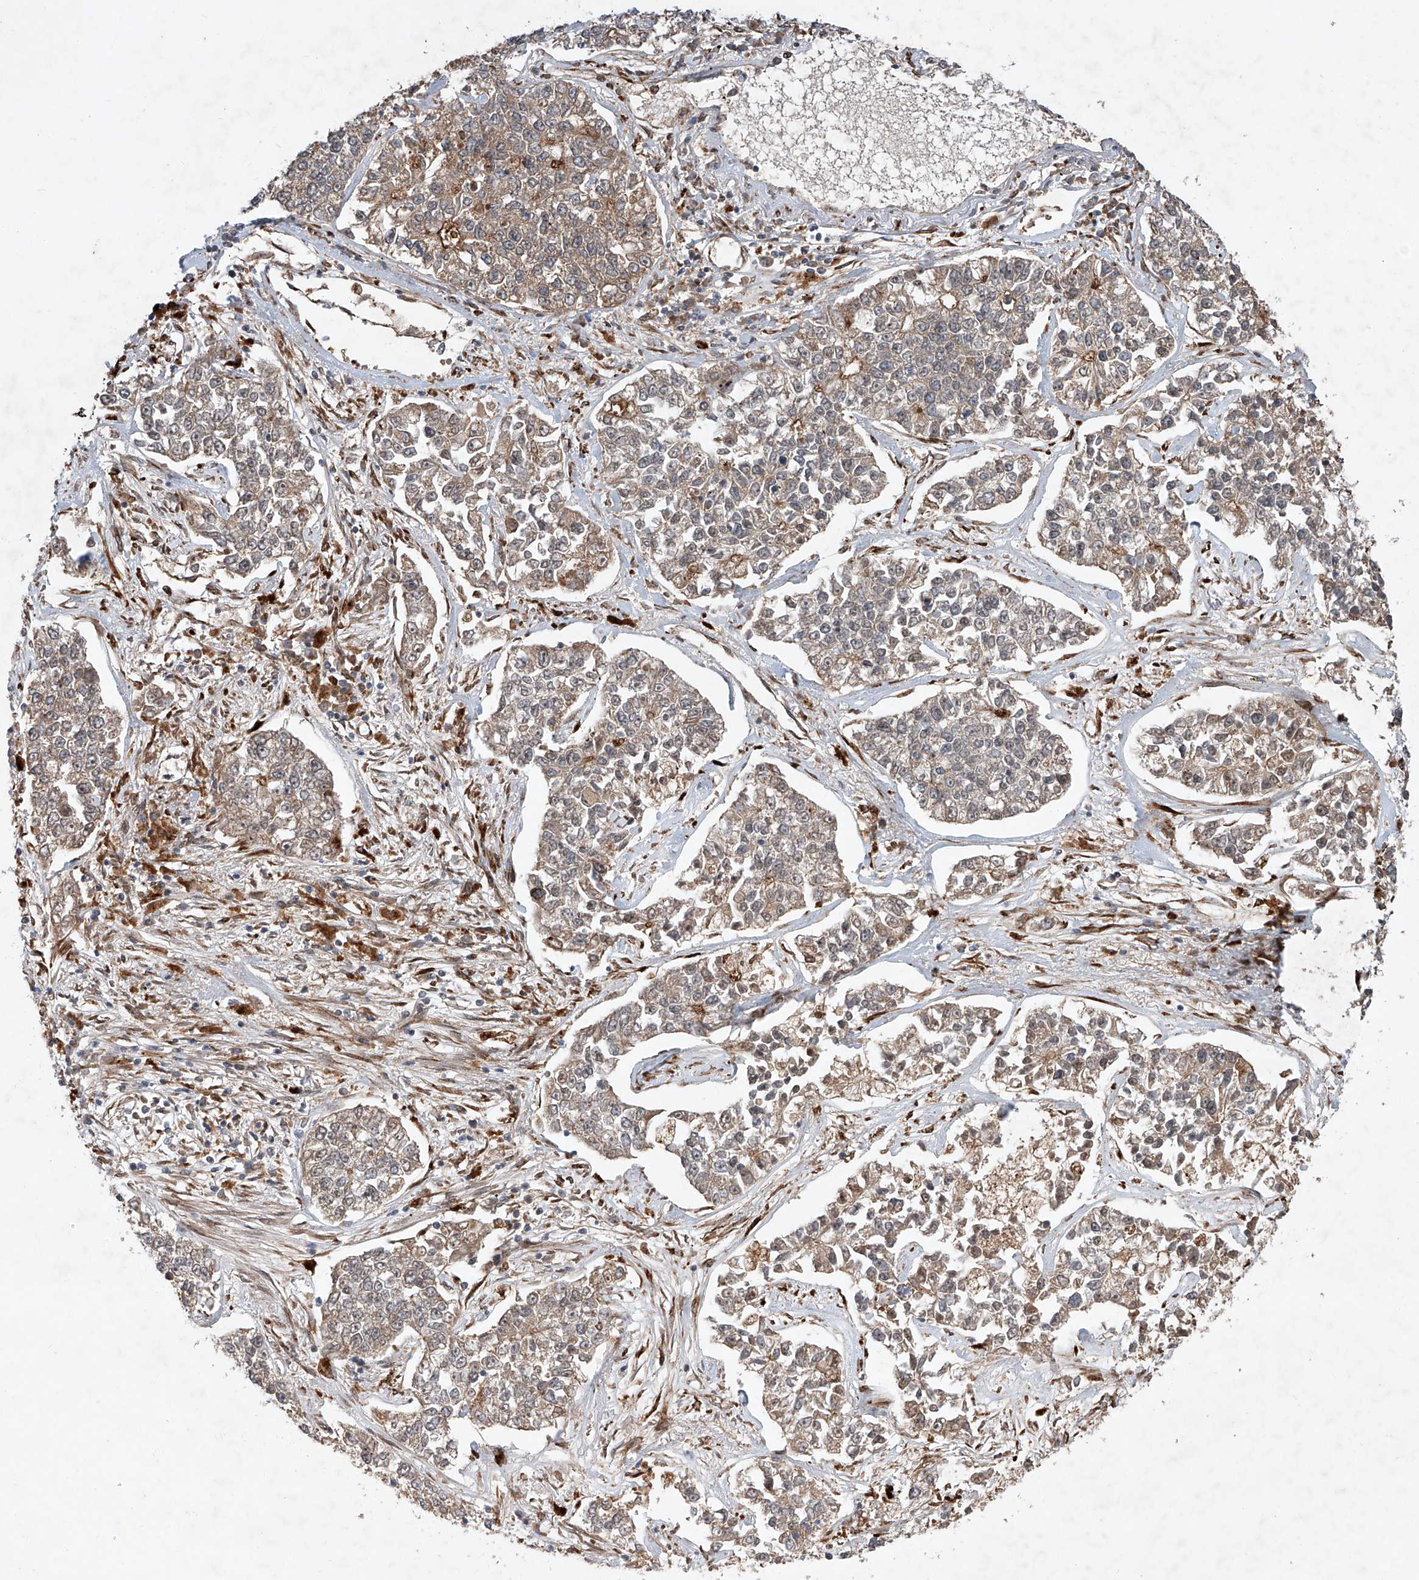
{"staining": {"intensity": "weak", "quantity": ">75%", "location": "cytoplasmic/membranous"}, "tissue": "lung cancer", "cell_type": "Tumor cells", "image_type": "cancer", "snomed": [{"axis": "morphology", "description": "Adenocarcinoma, NOS"}, {"axis": "topography", "description": "Lung"}], "caption": "Immunohistochemical staining of lung cancer (adenocarcinoma) displays low levels of weak cytoplasmic/membranous protein positivity in approximately >75% of tumor cells.", "gene": "ZFP28", "patient": {"sex": "male", "age": 49}}